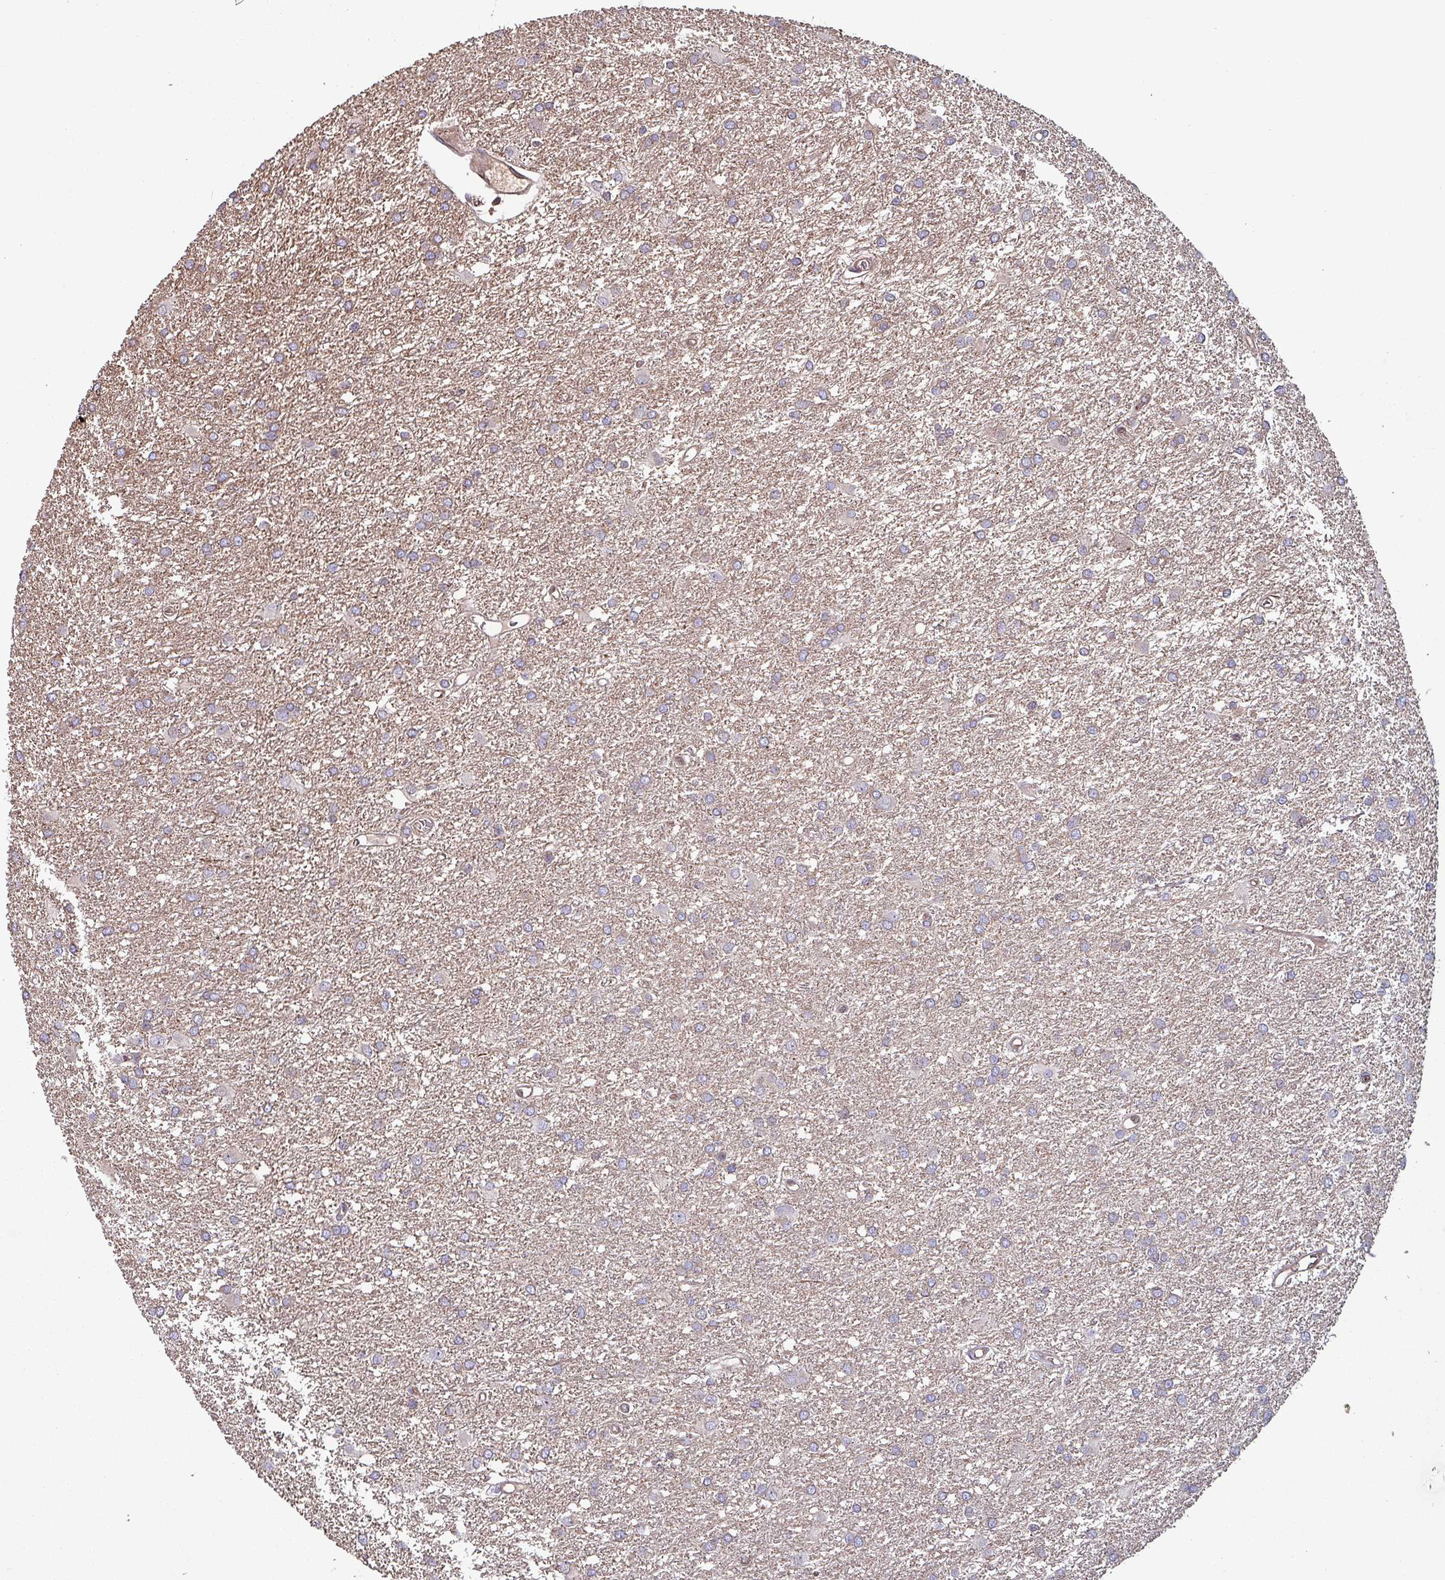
{"staining": {"intensity": "weak", "quantity": ">75%", "location": "cytoplasmic/membranous"}, "tissue": "glioma", "cell_type": "Tumor cells", "image_type": "cancer", "snomed": [{"axis": "morphology", "description": "Glioma, malignant, High grade"}, {"axis": "topography", "description": "Brain"}], "caption": "There is low levels of weak cytoplasmic/membranous expression in tumor cells of glioma, as demonstrated by immunohistochemical staining (brown color).", "gene": "PSMB8", "patient": {"sex": "female", "age": 50}}